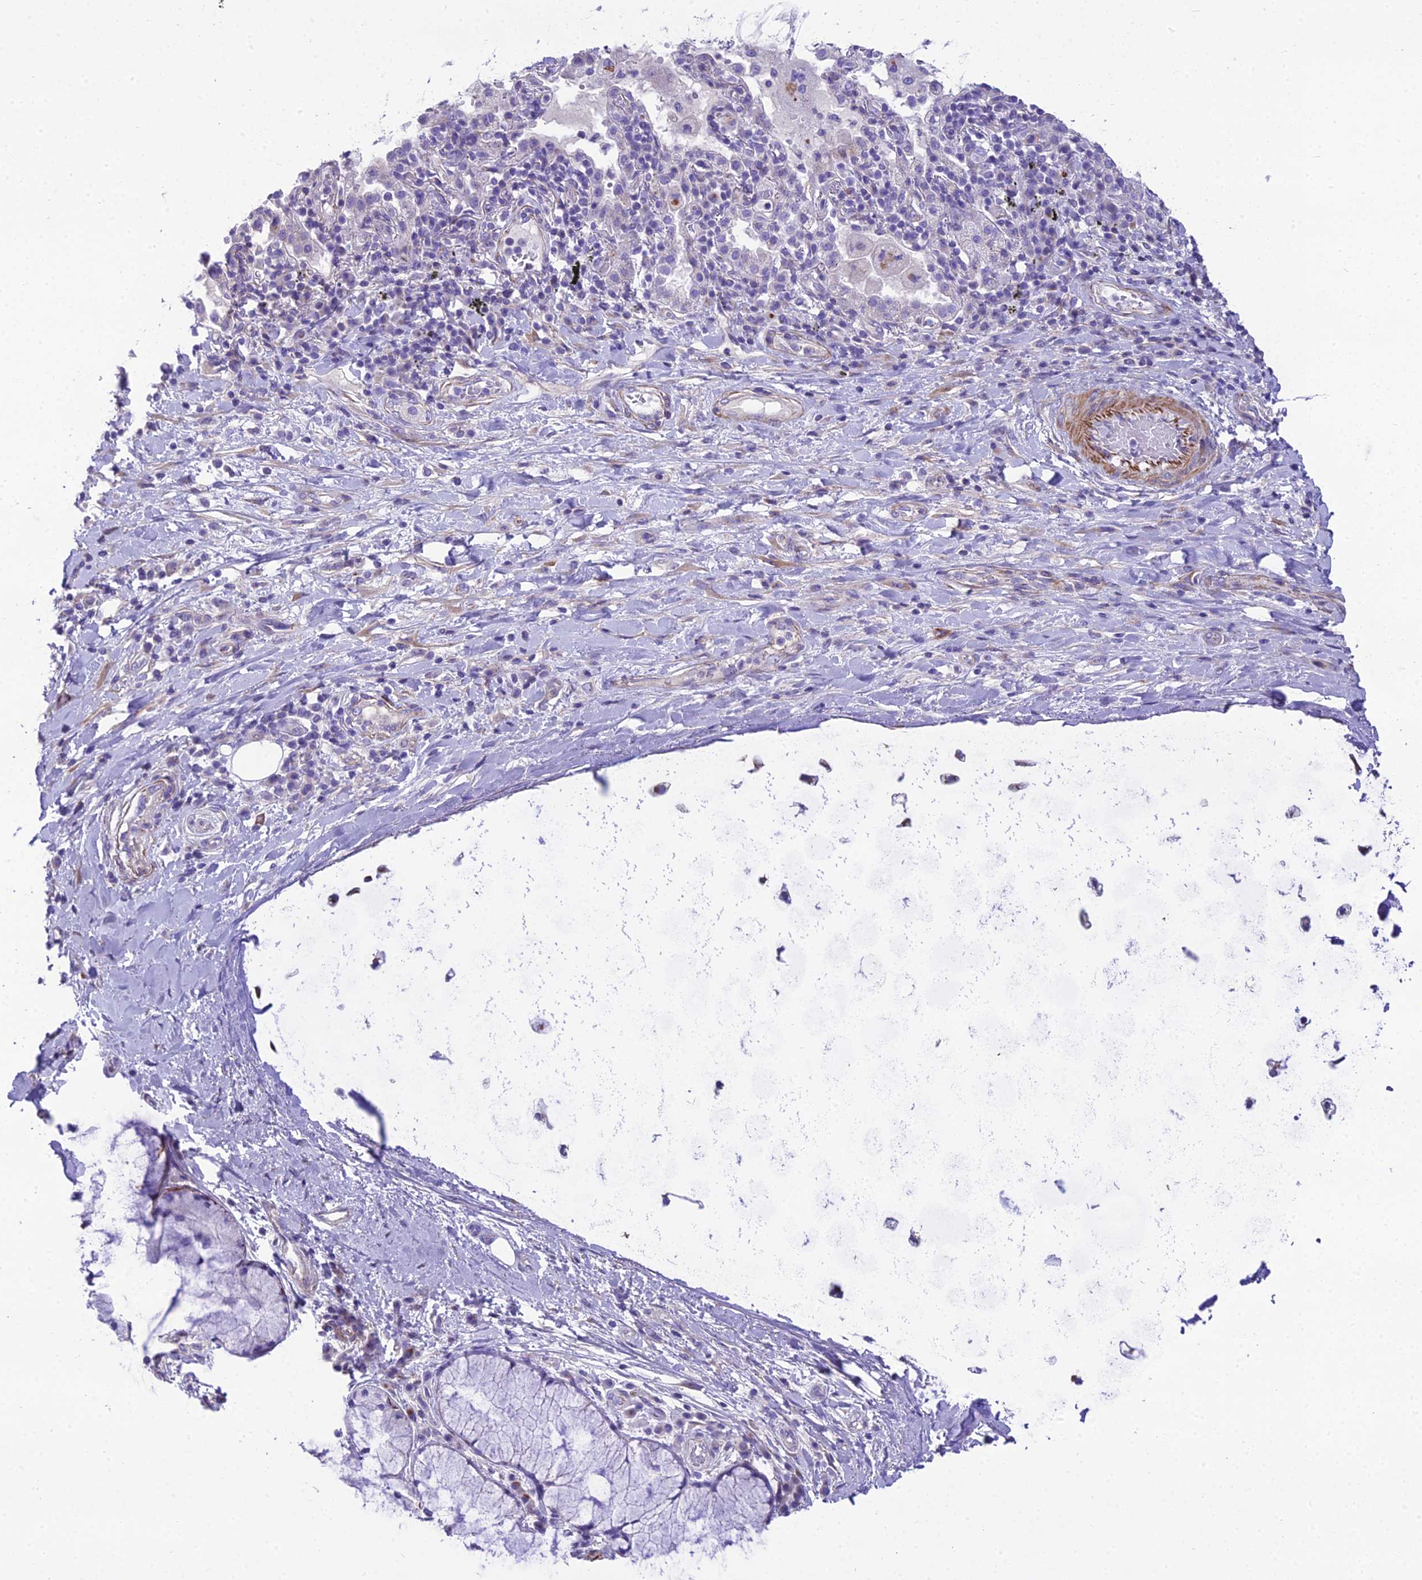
{"staining": {"intensity": "negative", "quantity": "none", "location": "none"}, "tissue": "adipose tissue", "cell_type": "Adipocytes", "image_type": "normal", "snomed": [{"axis": "morphology", "description": "Normal tissue, NOS"}, {"axis": "morphology", "description": "Squamous cell carcinoma, NOS"}, {"axis": "topography", "description": "Bronchus"}, {"axis": "topography", "description": "Lung"}], "caption": "A micrograph of adipose tissue stained for a protein displays no brown staining in adipocytes. Nuclei are stained in blue.", "gene": "GFRA1", "patient": {"sex": "male", "age": 64}}